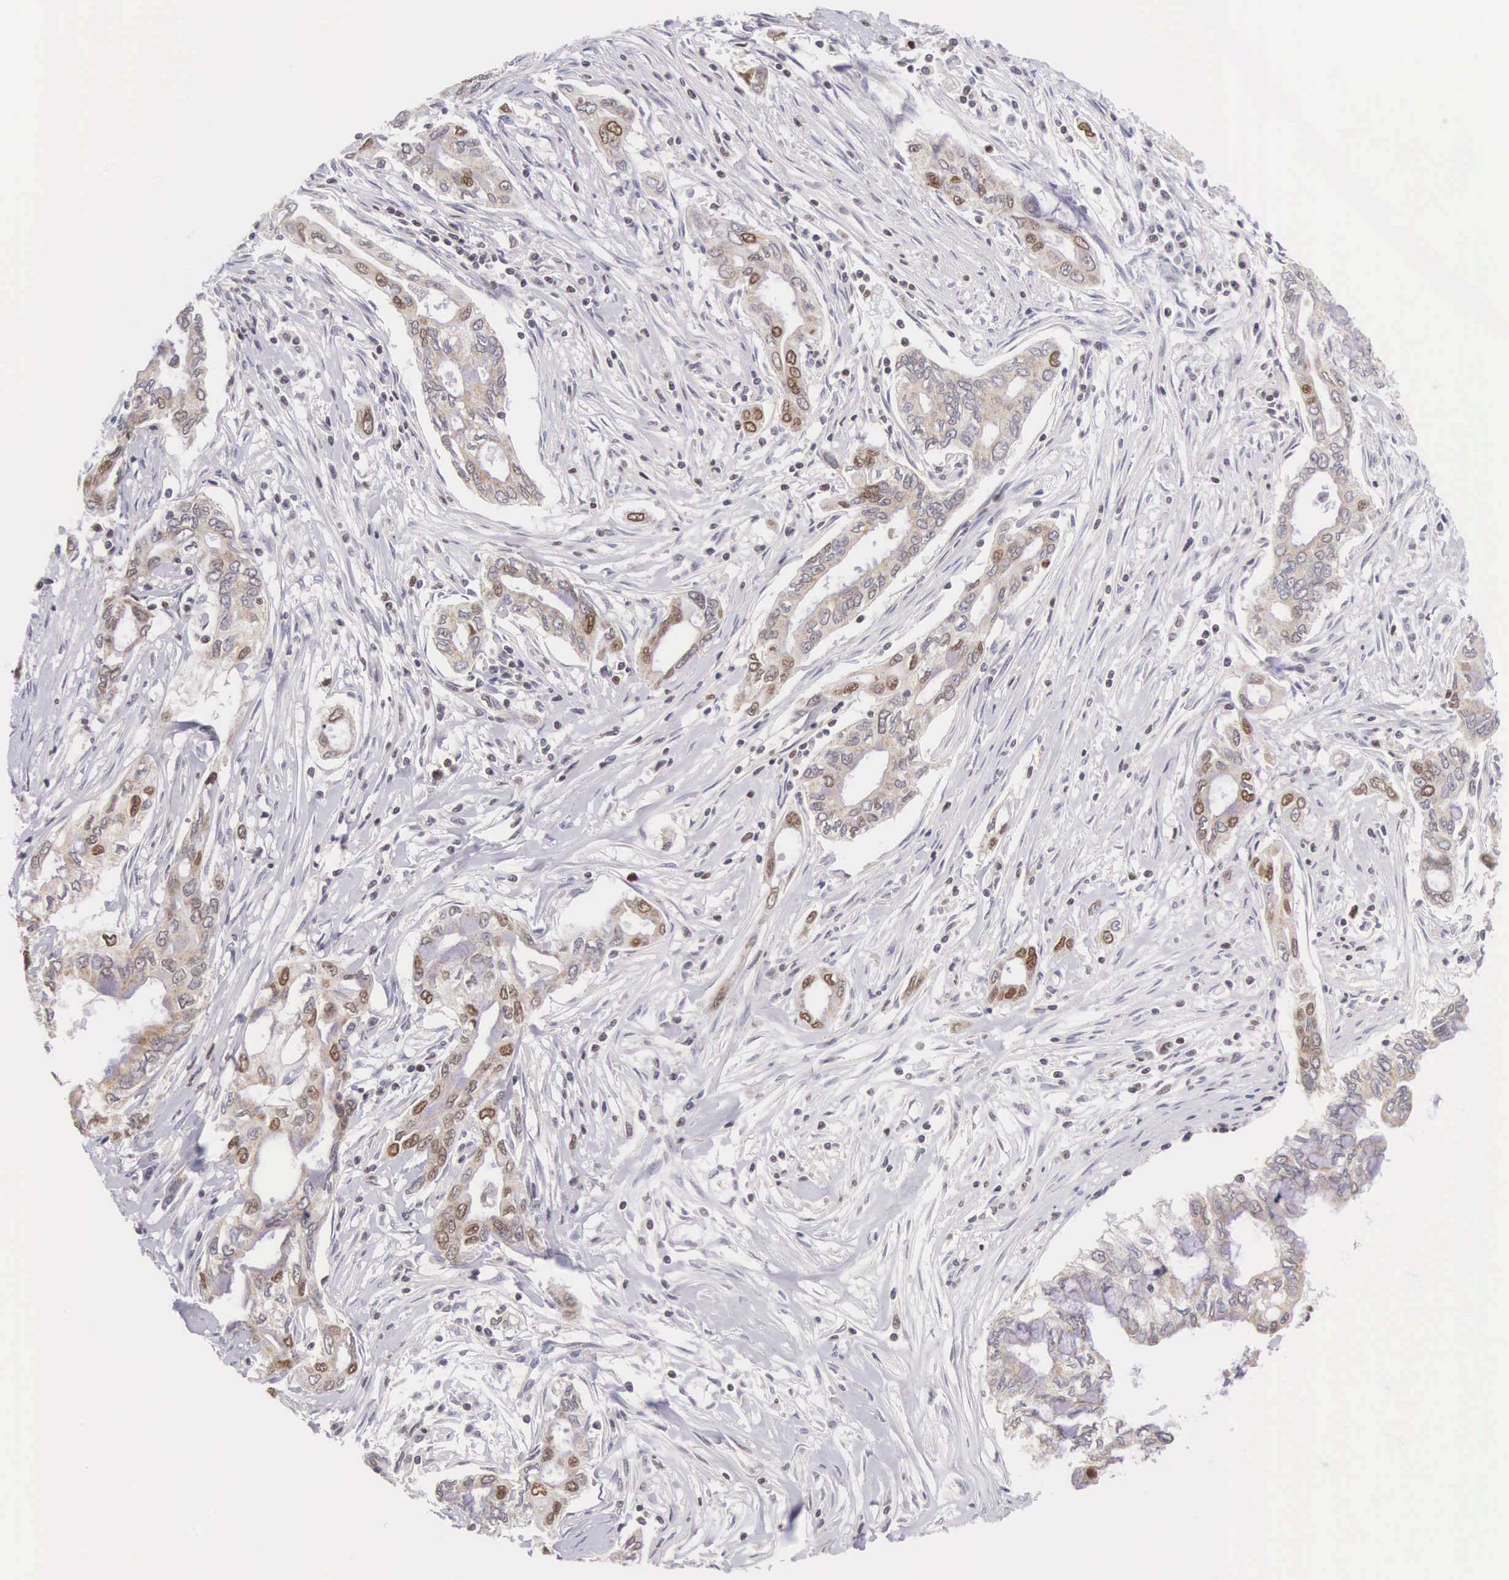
{"staining": {"intensity": "weak", "quantity": "25%-75%", "location": "nuclear"}, "tissue": "pancreatic cancer", "cell_type": "Tumor cells", "image_type": "cancer", "snomed": [{"axis": "morphology", "description": "Adenocarcinoma, NOS"}, {"axis": "topography", "description": "Pancreas"}], "caption": "Protein expression analysis of adenocarcinoma (pancreatic) demonstrates weak nuclear expression in about 25%-75% of tumor cells. The staining is performed using DAB (3,3'-diaminobenzidine) brown chromogen to label protein expression. The nuclei are counter-stained blue using hematoxylin.", "gene": "VRK1", "patient": {"sex": "female", "age": 57}}